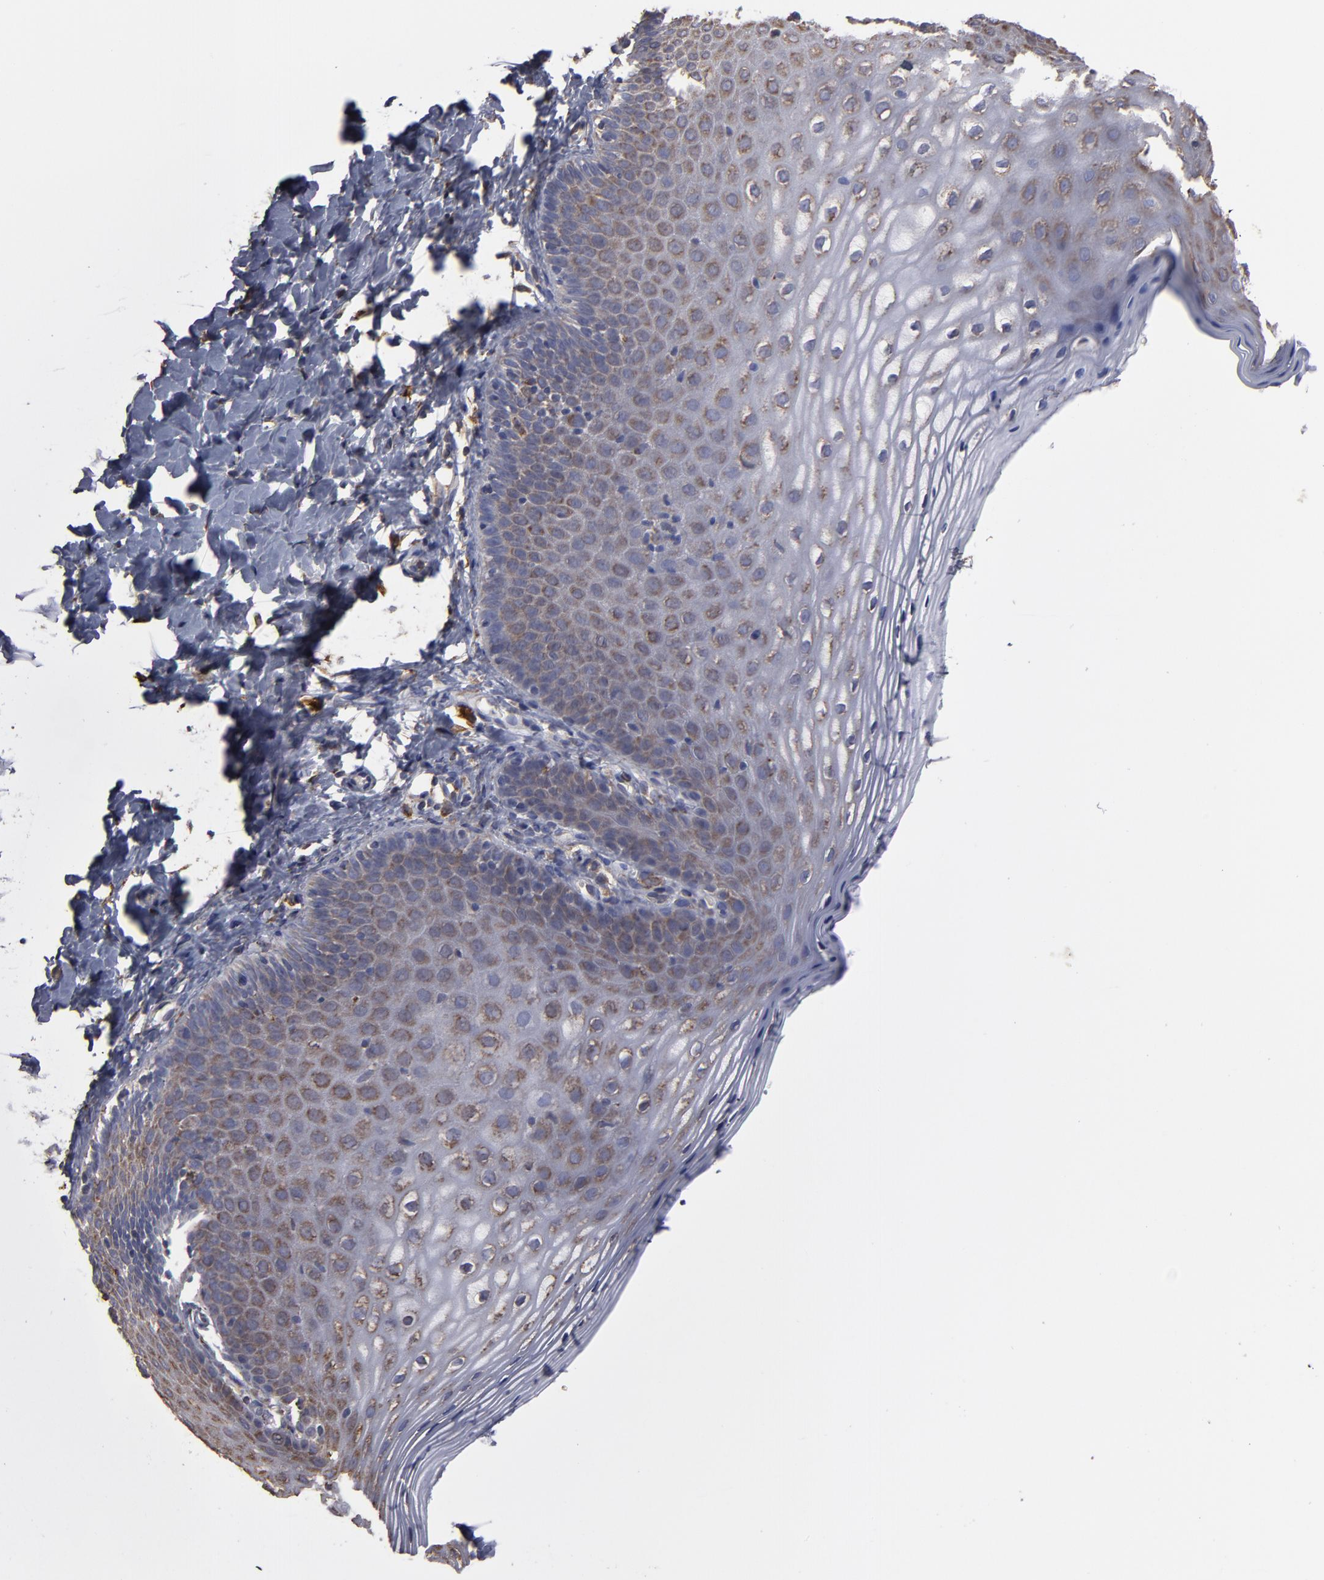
{"staining": {"intensity": "moderate", "quantity": "25%-75%", "location": "cytoplasmic/membranous"}, "tissue": "vagina", "cell_type": "Squamous epithelial cells", "image_type": "normal", "snomed": [{"axis": "morphology", "description": "Normal tissue, NOS"}, {"axis": "topography", "description": "Vagina"}], "caption": "Immunohistochemical staining of unremarkable human vagina exhibits moderate cytoplasmic/membranous protein staining in about 25%-75% of squamous epithelial cells. The staining was performed using DAB to visualize the protein expression in brown, while the nuclei were stained in blue with hematoxylin (Magnification: 20x).", "gene": "SND1", "patient": {"sex": "female", "age": 55}}